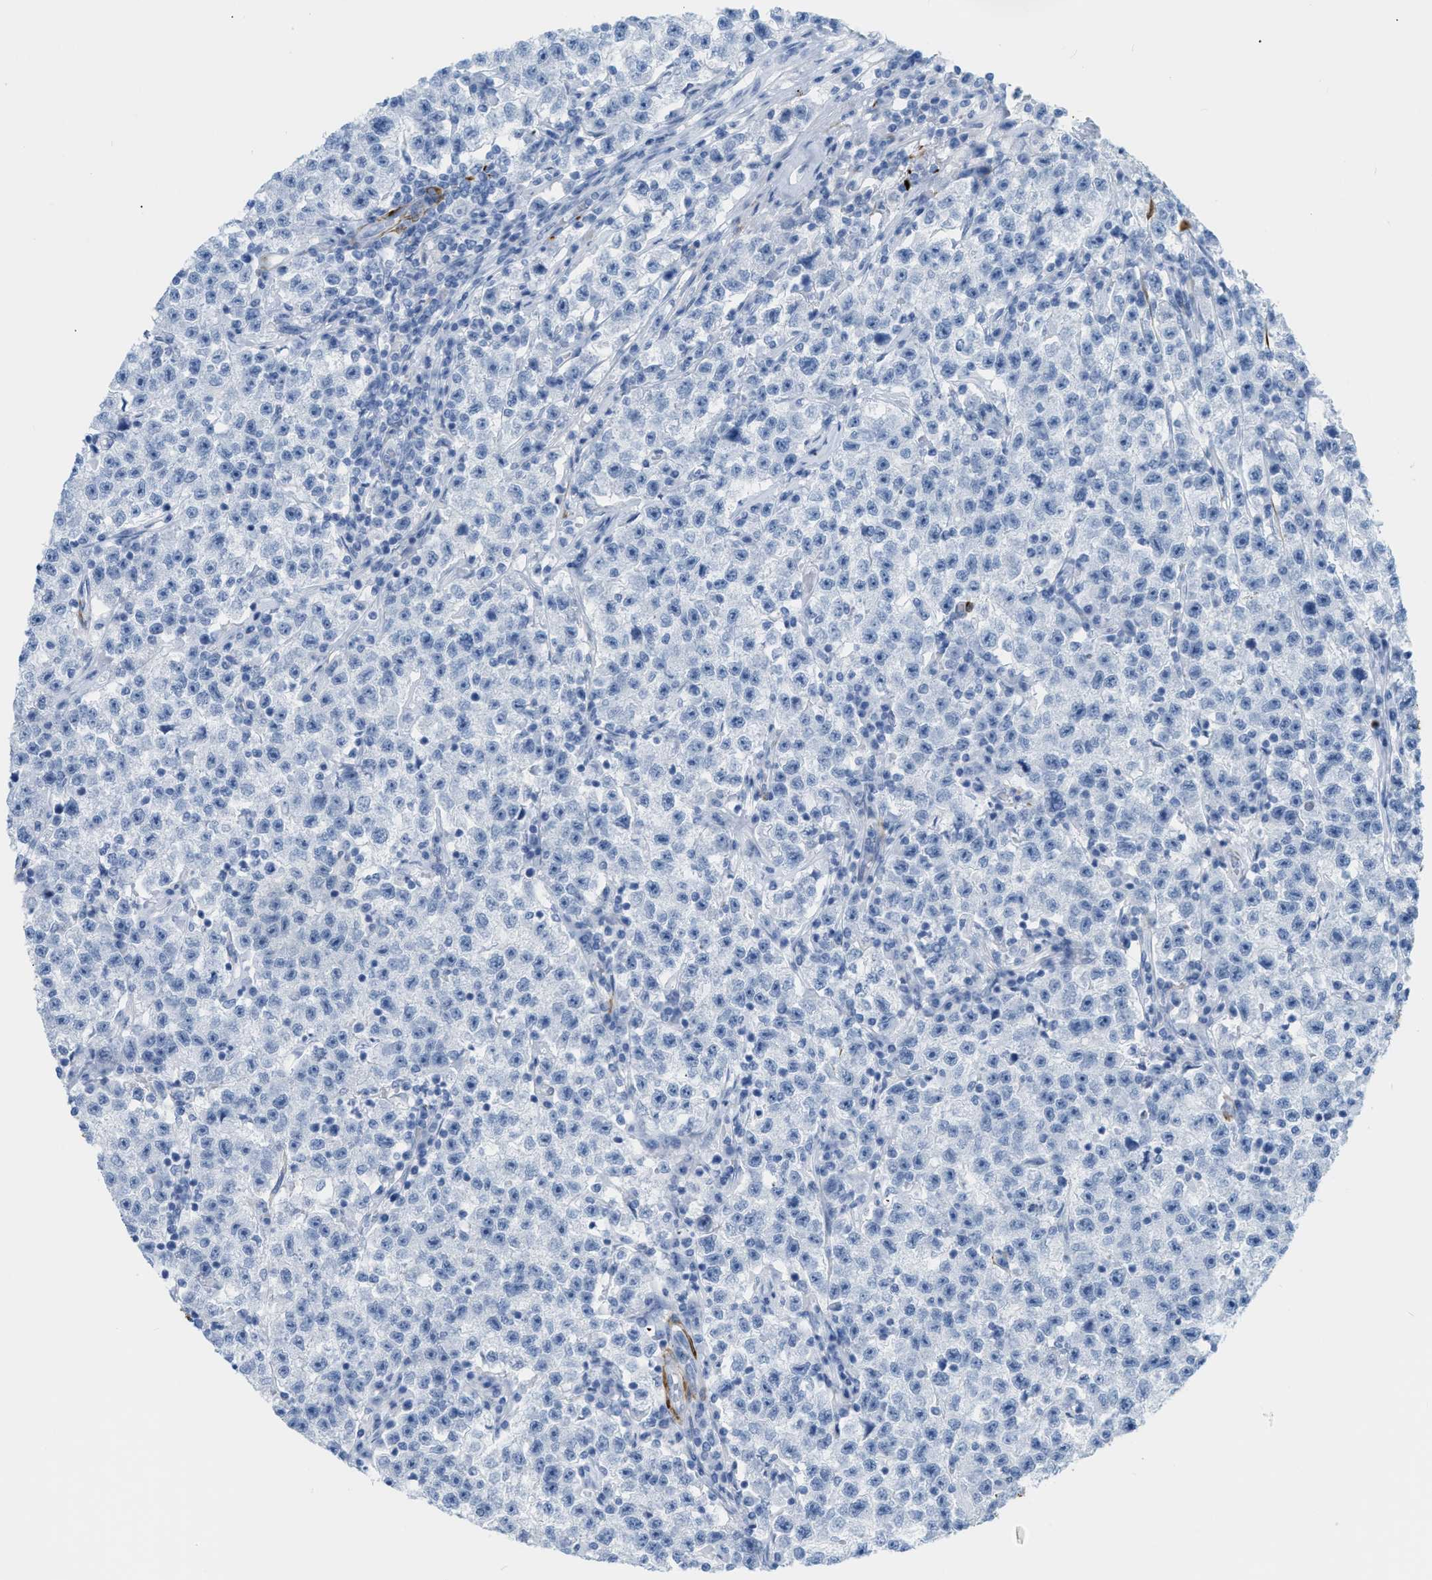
{"staining": {"intensity": "negative", "quantity": "none", "location": "none"}, "tissue": "testis cancer", "cell_type": "Tumor cells", "image_type": "cancer", "snomed": [{"axis": "morphology", "description": "Seminoma, NOS"}, {"axis": "topography", "description": "Testis"}], "caption": "This photomicrograph is of testis seminoma stained with IHC to label a protein in brown with the nuclei are counter-stained blue. There is no staining in tumor cells.", "gene": "DES", "patient": {"sex": "male", "age": 22}}